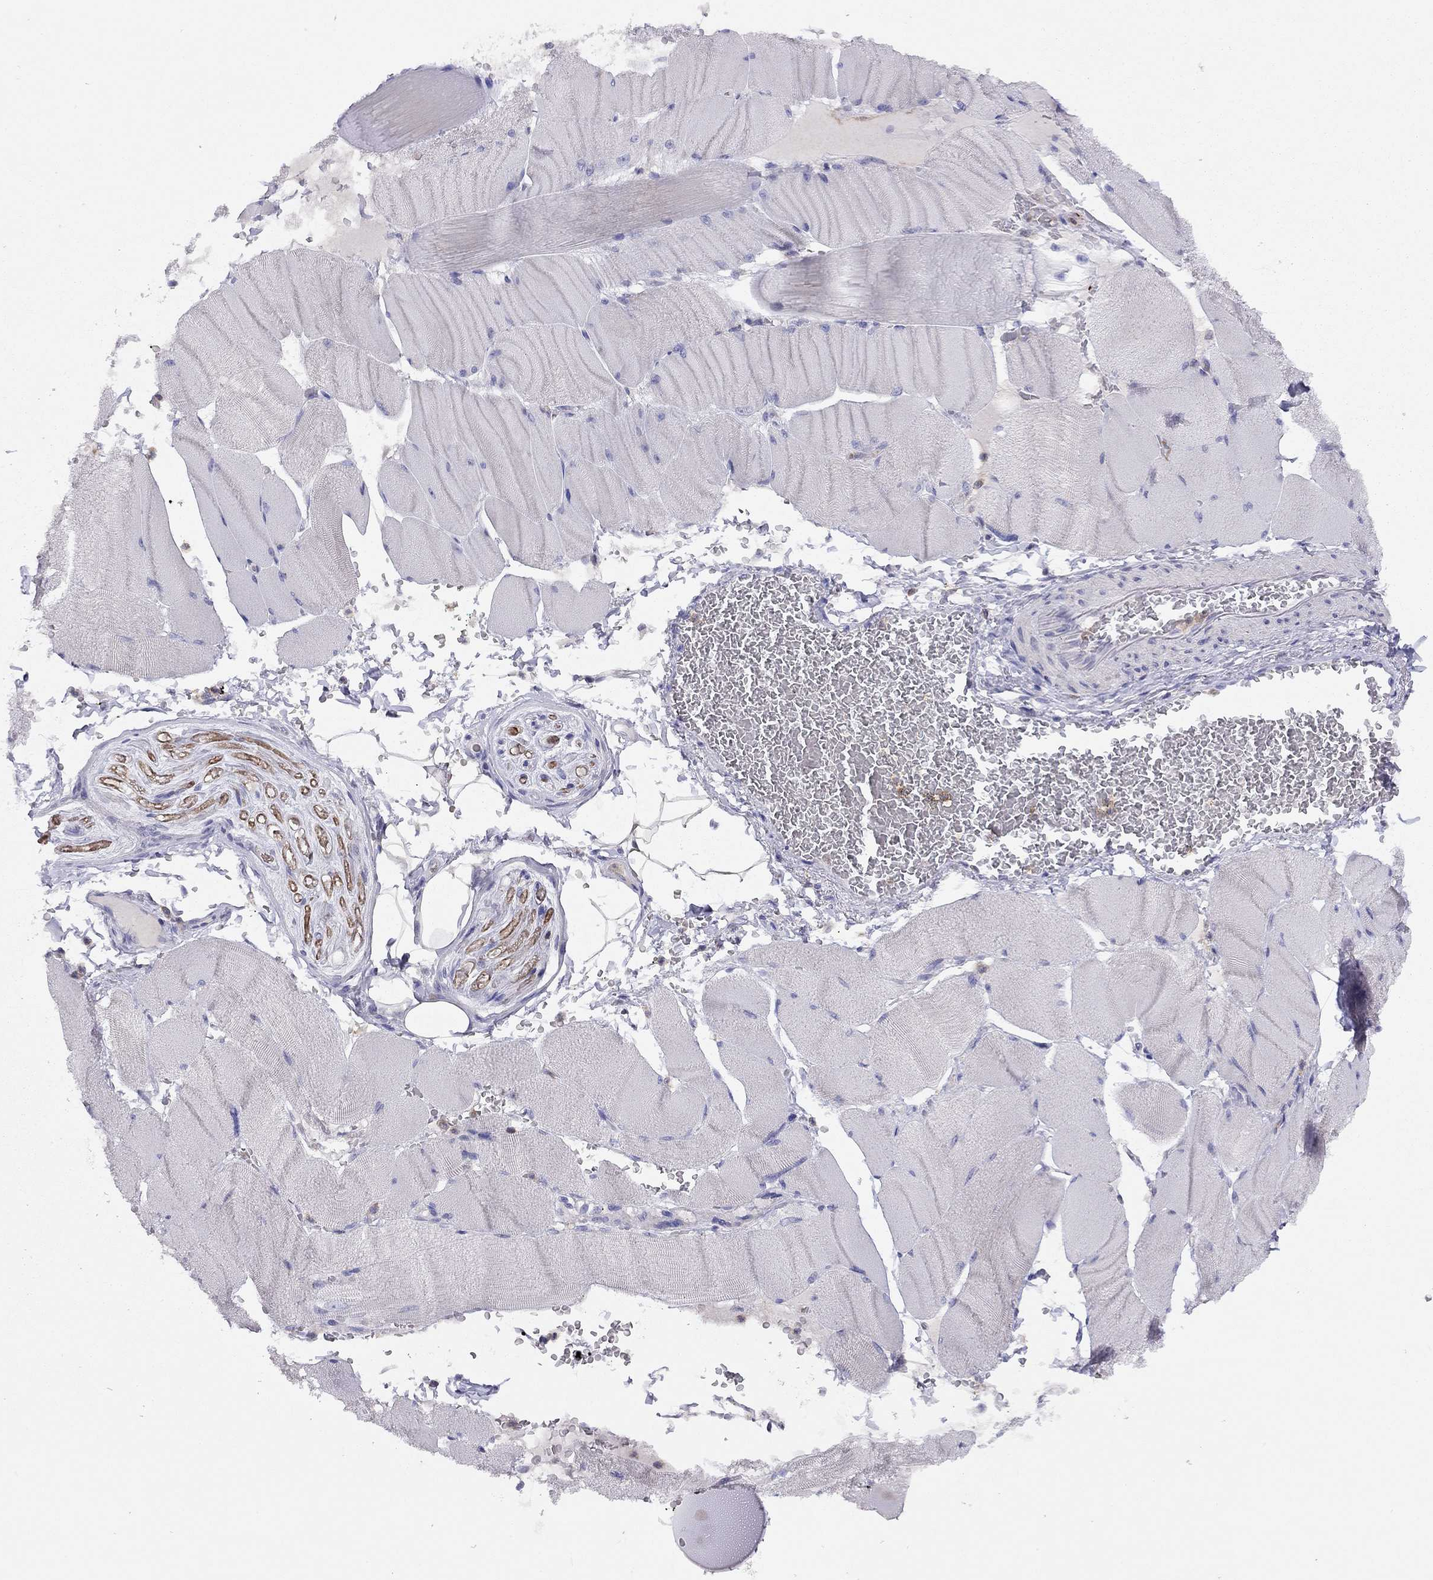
{"staining": {"intensity": "negative", "quantity": "none", "location": "none"}, "tissue": "skeletal muscle", "cell_type": "Myocytes", "image_type": "normal", "snomed": [{"axis": "morphology", "description": "Normal tissue, NOS"}, {"axis": "topography", "description": "Skeletal muscle"}], "caption": "Human skeletal muscle stained for a protein using immunohistochemistry reveals no staining in myocytes.", "gene": "CITED1", "patient": {"sex": "male", "age": 56}}